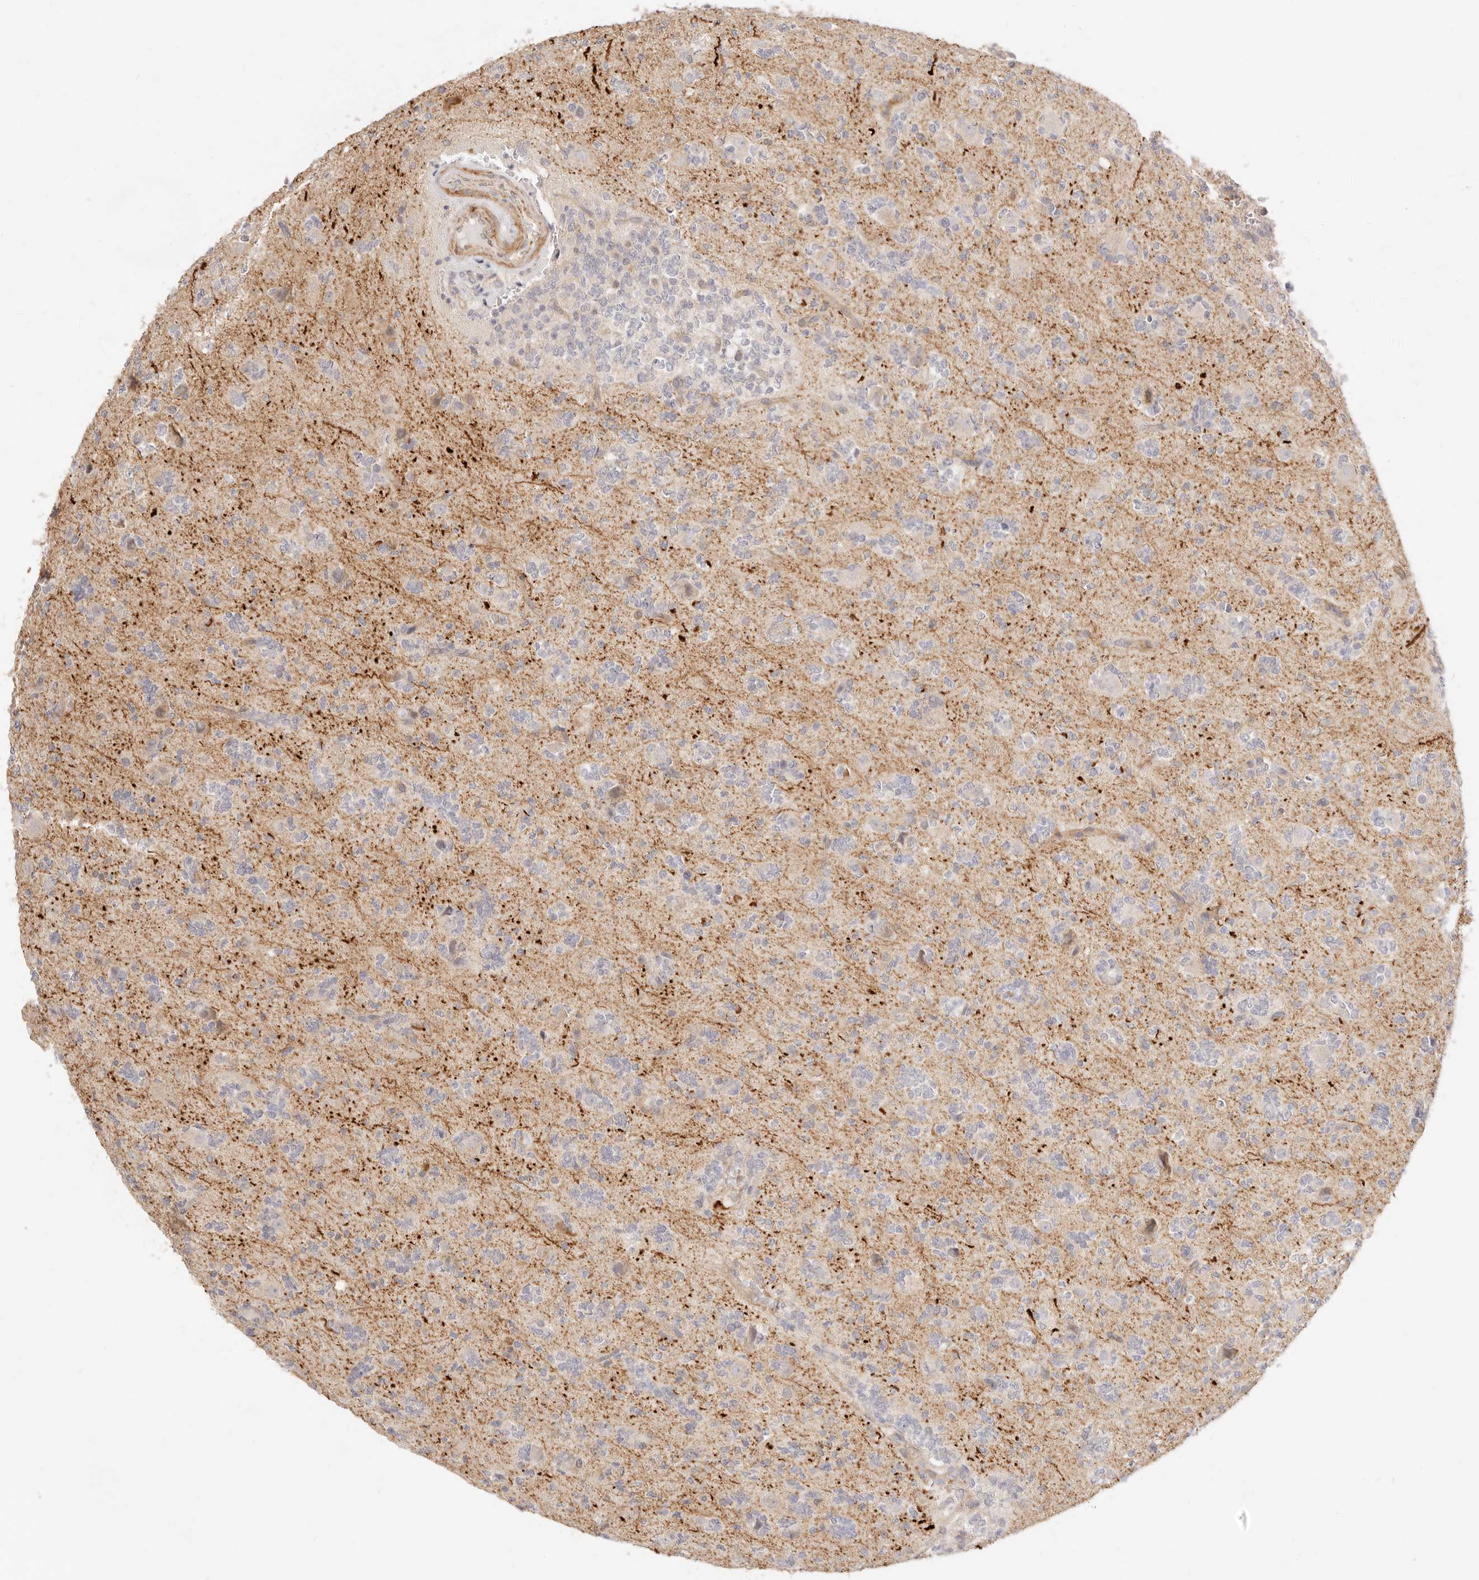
{"staining": {"intensity": "negative", "quantity": "none", "location": "none"}, "tissue": "glioma", "cell_type": "Tumor cells", "image_type": "cancer", "snomed": [{"axis": "morphology", "description": "Glioma, malignant, High grade"}, {"axis": "topography", "description": "Brain"}], "caption": "This is an immunohistochemistry (IHC) micrograph of malignant glioma (high-grade). There is no staining in tumor cells.", "gene": "UBXN10", "patient": {"sex": "female", "age": 62}}